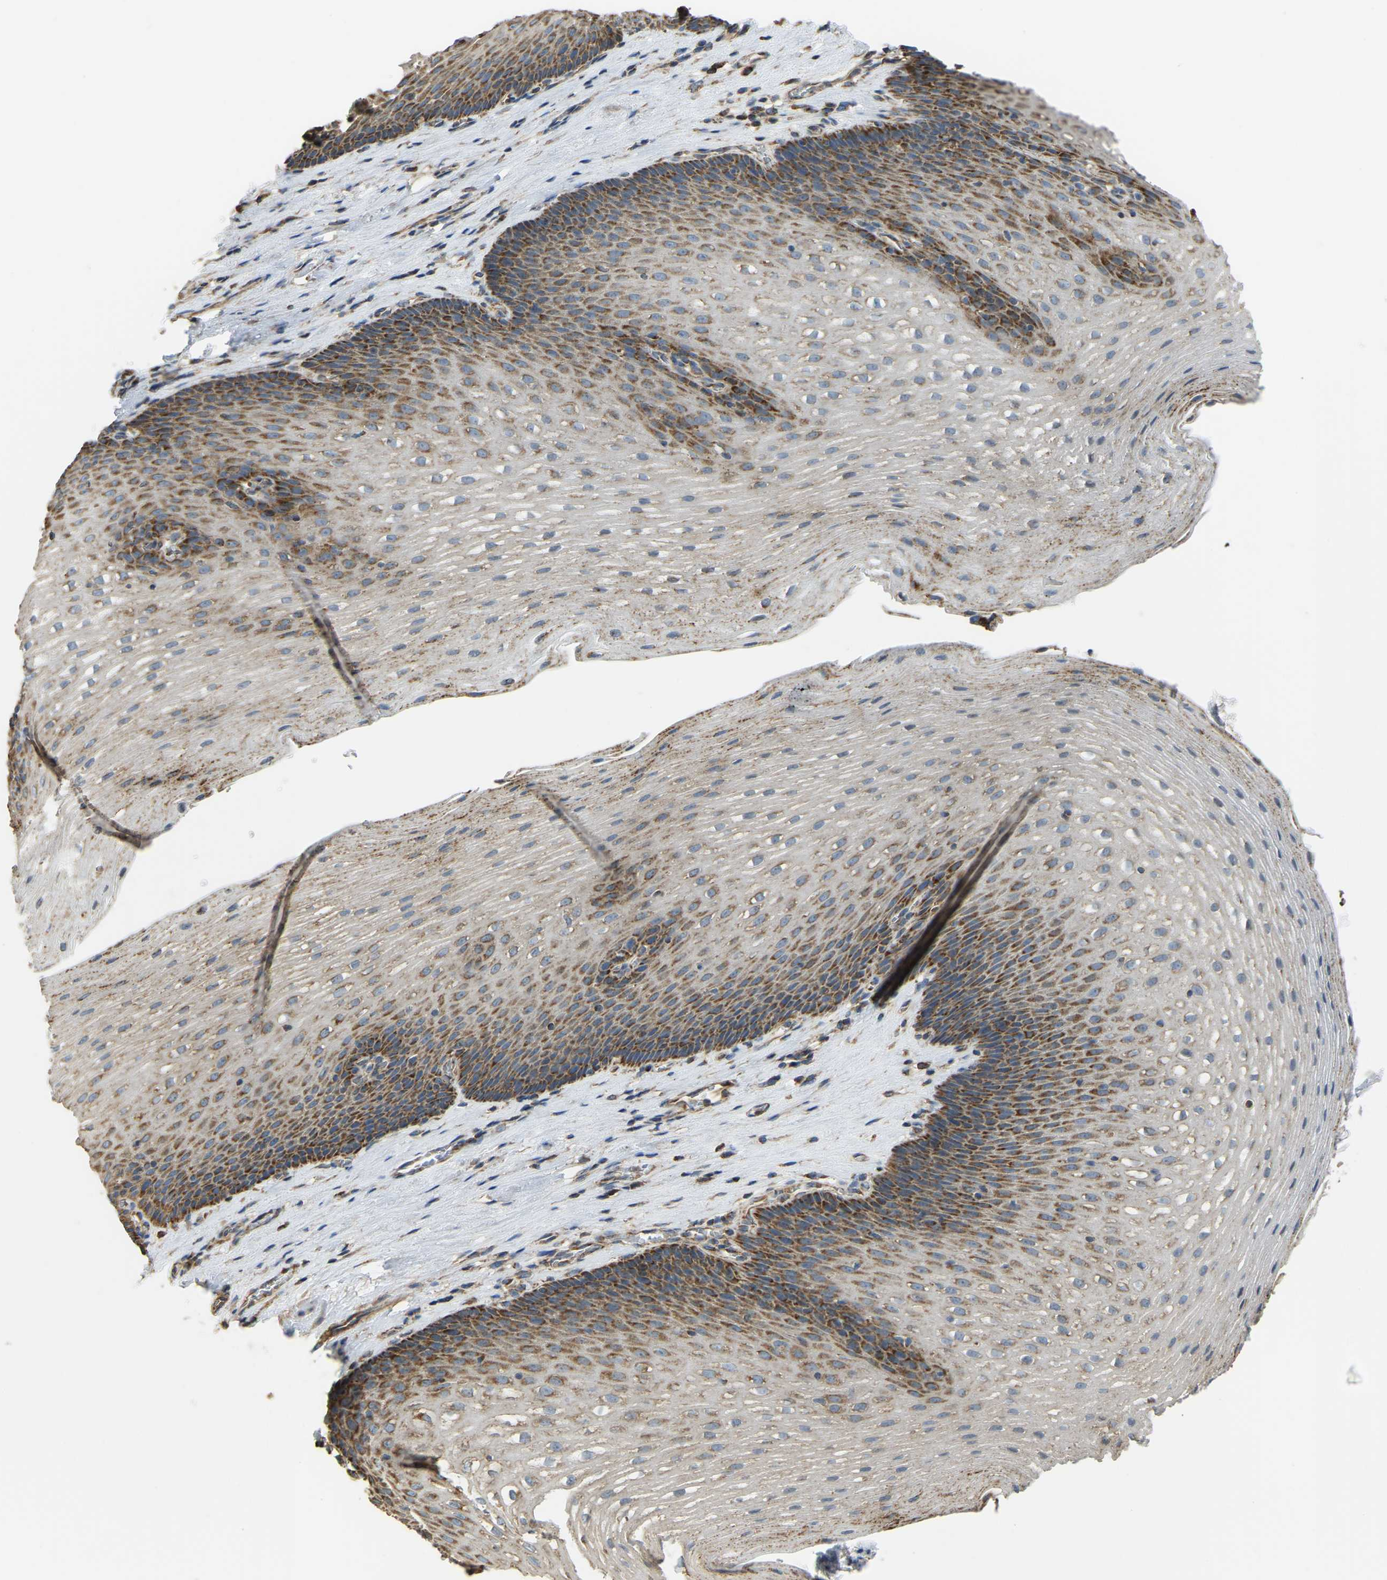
{"staining": {"intensity": "moderate", "quantity": ">75%", "location": "cytoplasmic/membranous"}, "tissue": "esophagus", "cell_type": "Squamous epithelial cells", "image_type": "normal", "snomed": [{"axis": "morphology", "description": "Normal tissue, NOS"}, {"axis": "topography", "description": "Esophagus"}], "caption": "The image shows staining of unremarkable esophagus, revealing moderate cytoplasmic/membranous protein positivity (brown color) within squamous epithelial cells. The staining was performed using DAB, with brown indicating positive protein expression. Nuclei are stained blue with hematoxylin.", "gene": "PSMD7", "patient": {"sex": "male", "age": 48}}